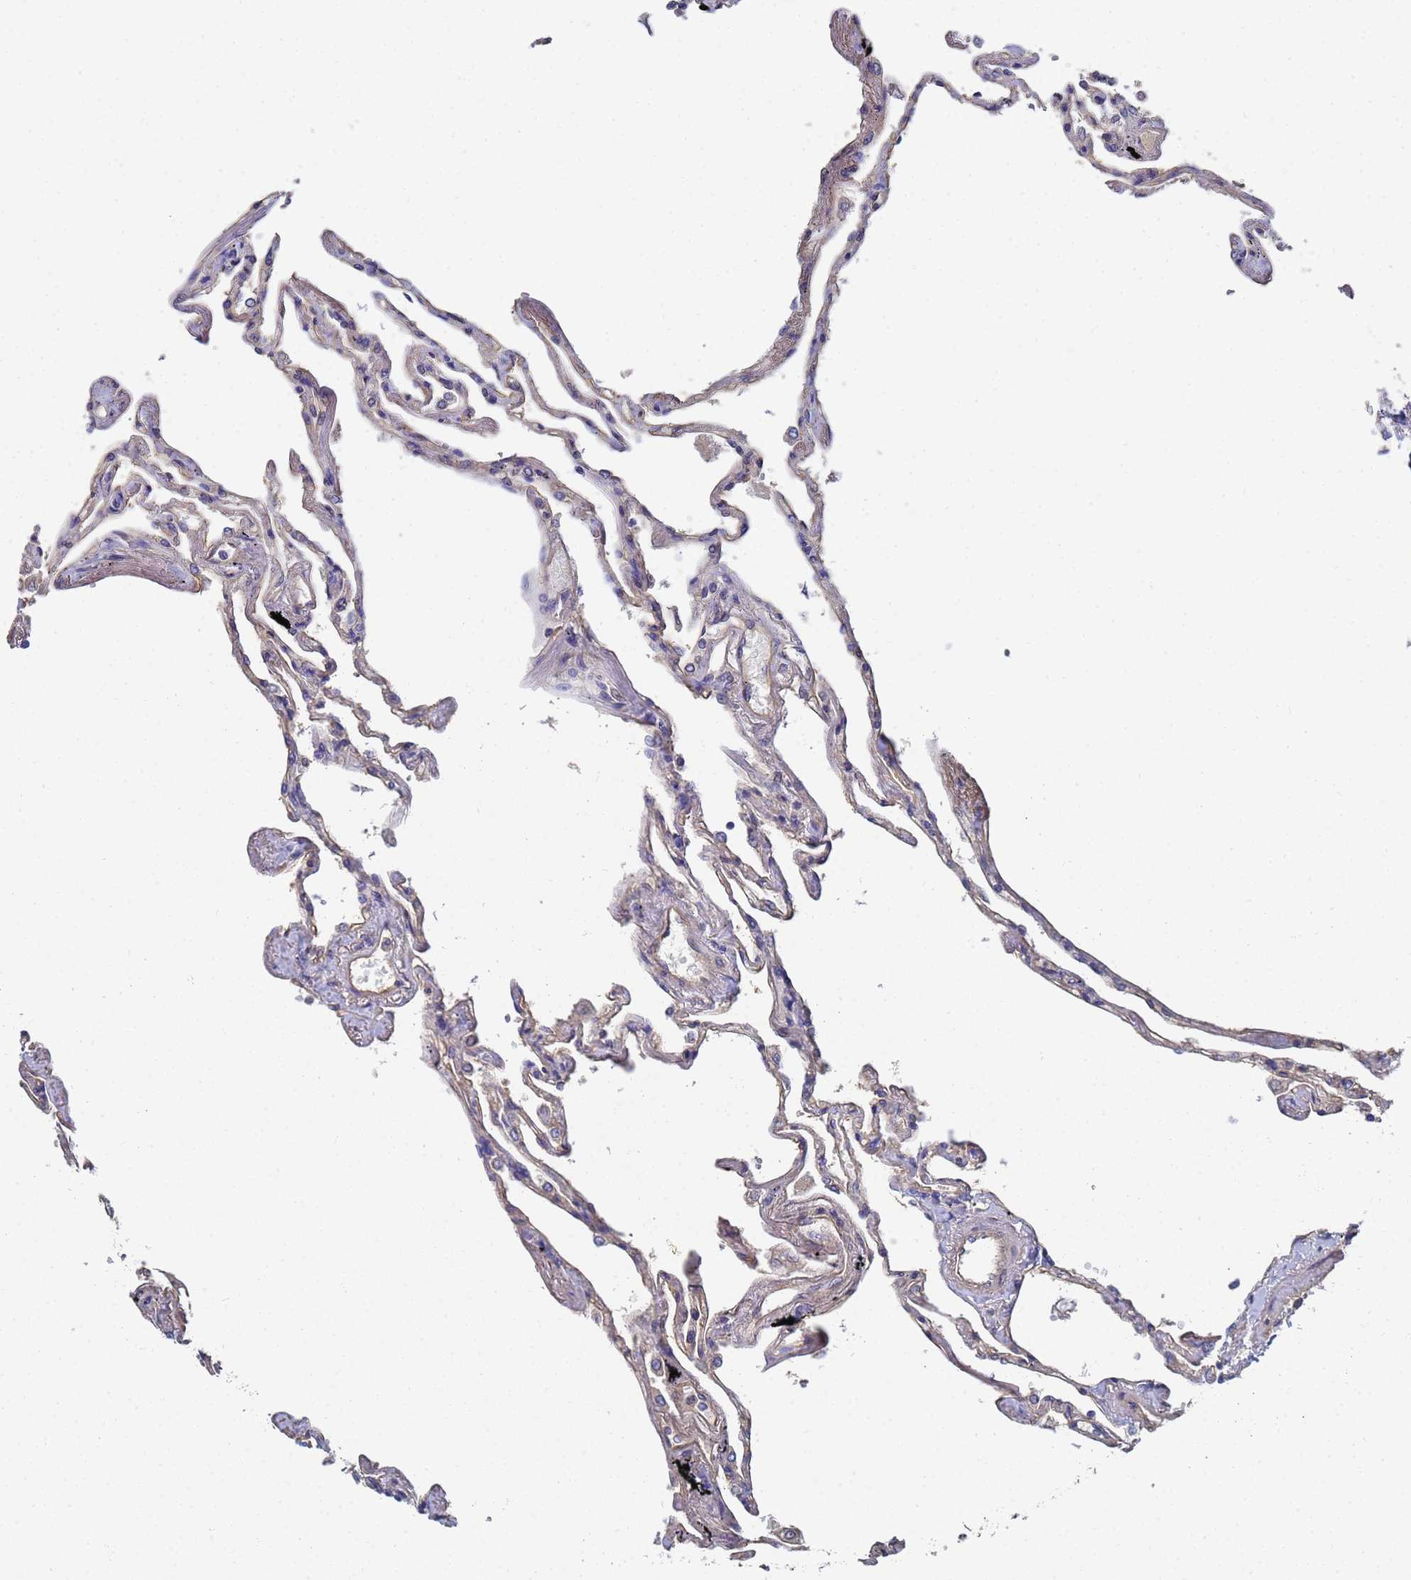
{"staining": {"intensity": "weak", "quantity": "<25%", "location": "cytoplasmic/membranous"}, "tissue": "lung", "cell_type": "Alveolar cells", "image_type": "normal", "snomed": [{"axis": "morphology", "description": "Normal tissue, NOS"}, {"axis": "topography", "description": "Lung"}], "caption": "Immunohistochemical staining of benign human lung demonstrates no significant expression in alveolar cells.", "gene": "LBX2", "patient": {"sex": "female", "age": 67}}